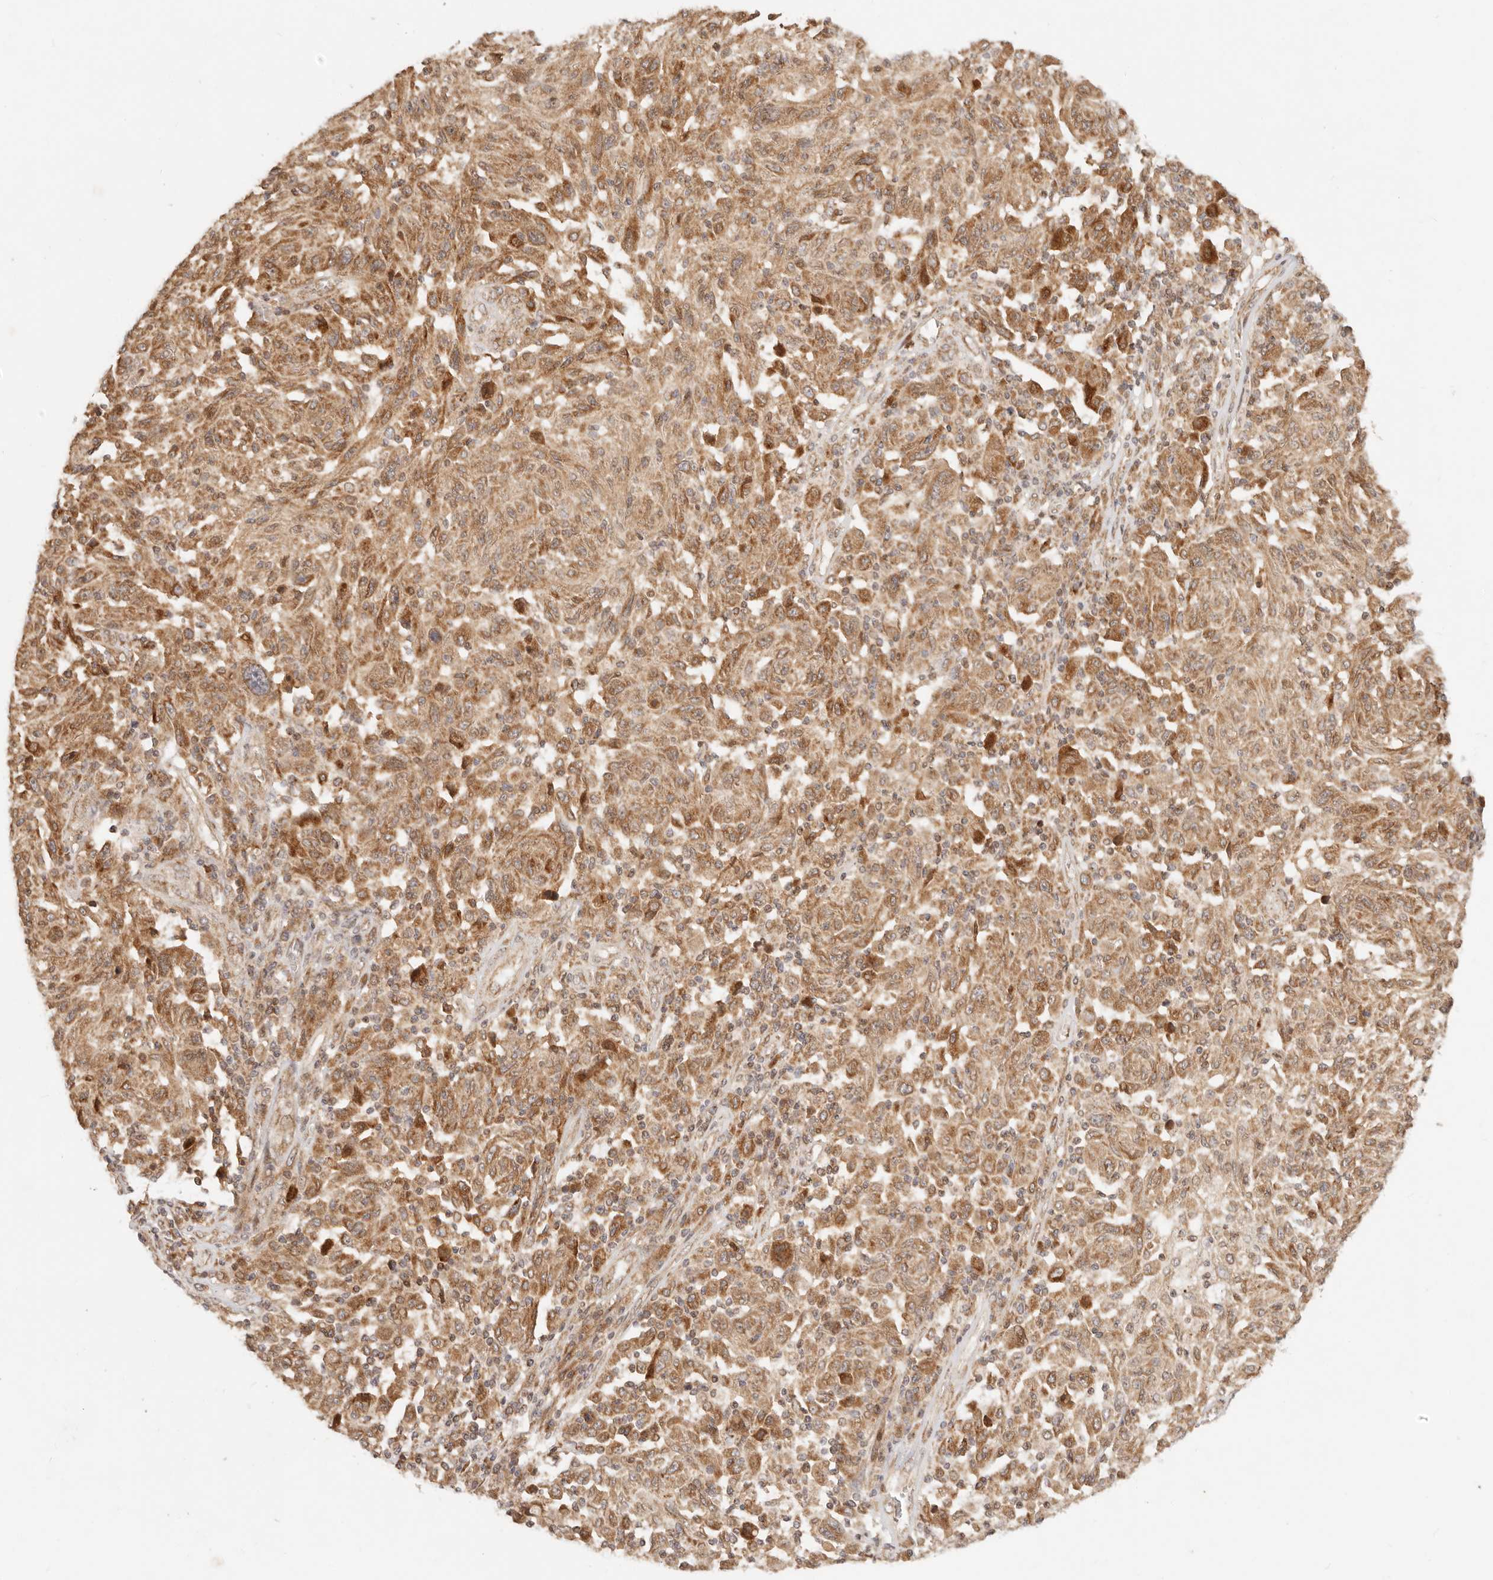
{"staining": {"intensity": "moderate", "quantity": ">75%", "location": "cytoplasmic/membranous"}, "tissue": "melanoma", "cell_type": "Tumor cells", "image_type": "cancer", "snomed": [{"axis": "morphology", "description": "Malignant melanoma, NOS"}, {"axis": "topography", "description": "Skin"}], "caption": "Human melanoma stained with a brown dye exhibits moderate cytoplasmic/membranous positive expression in about >75% of tumor cells.", "gene": "TIMM17A", "patient": {"sex": "male", "age": 53}}